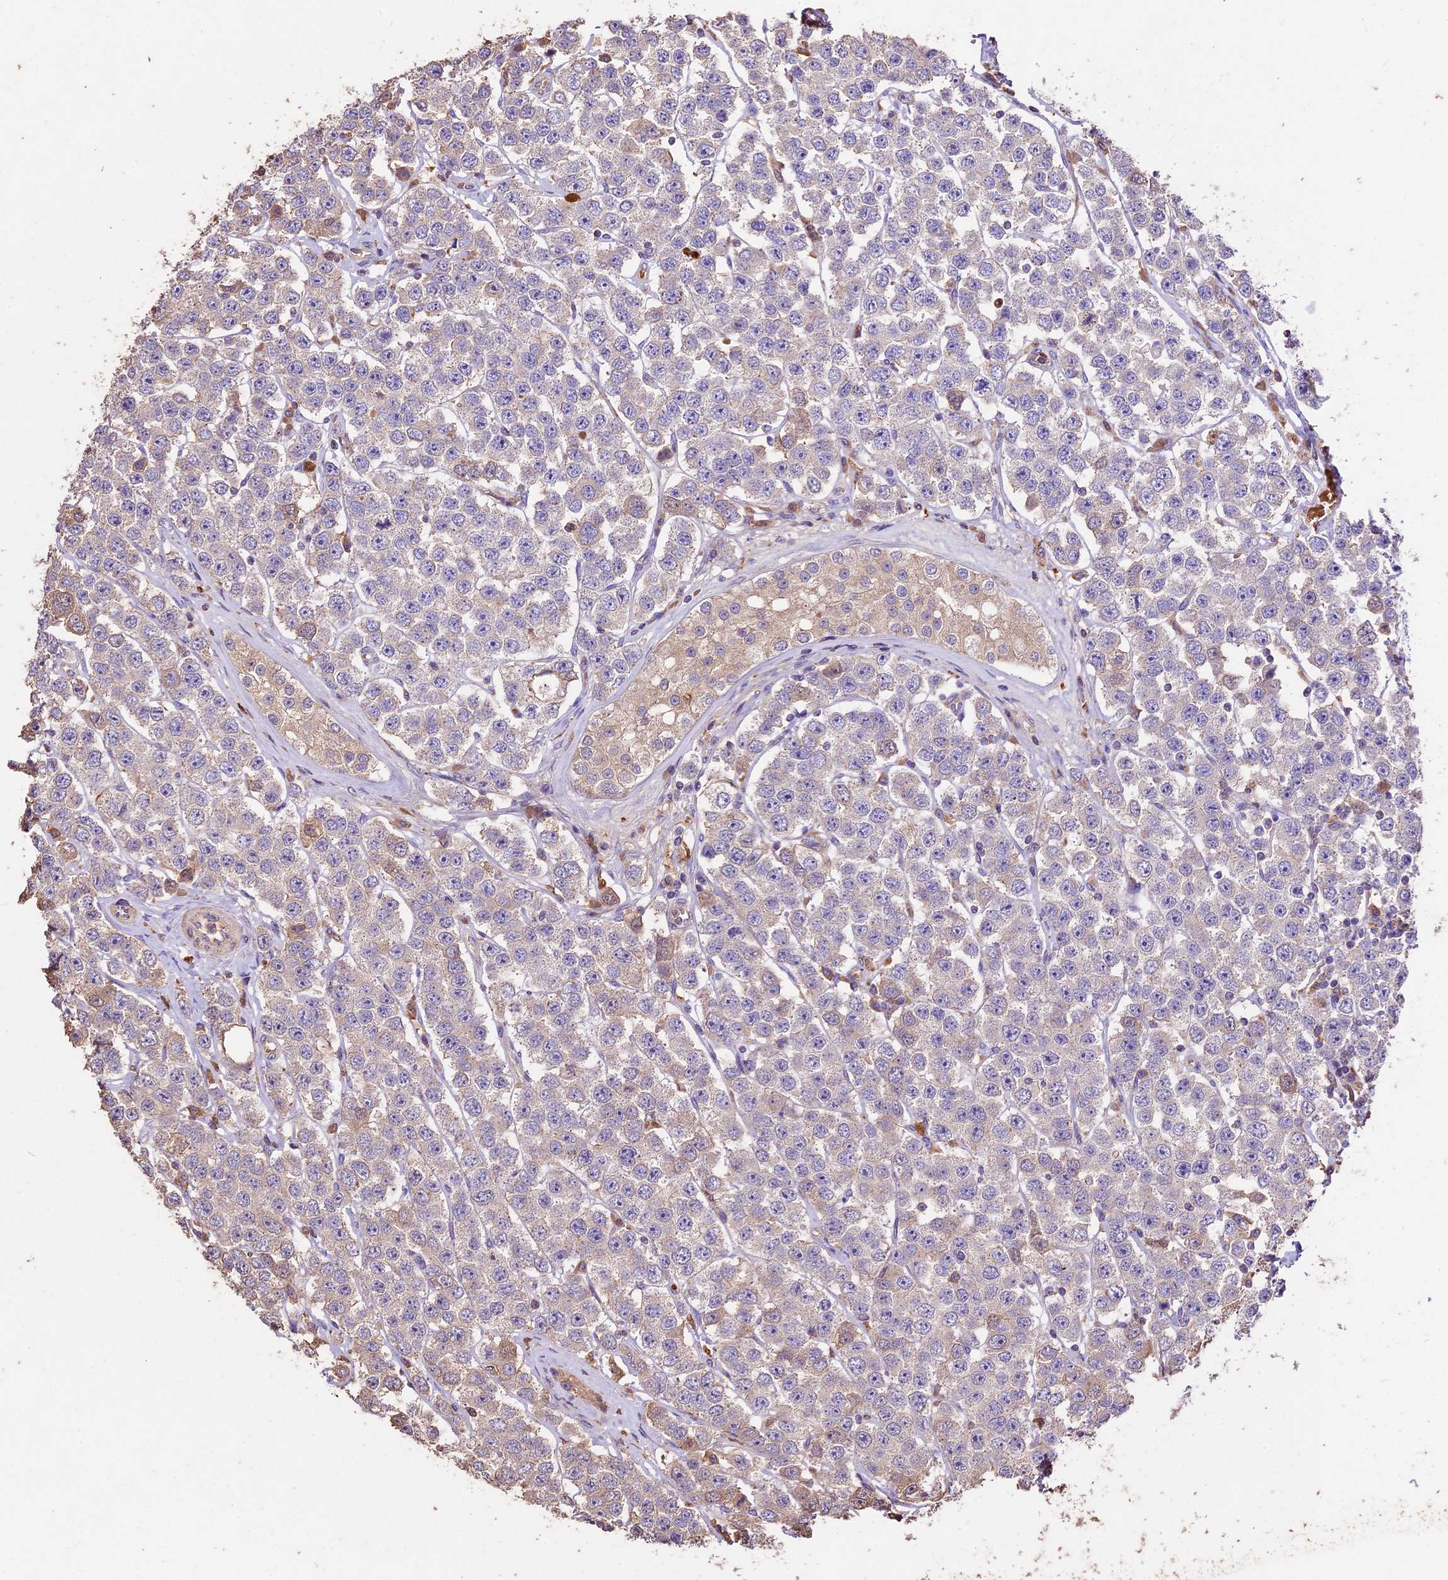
{"staining": {"intensity": "moderate", "quantity": "<25%", "location": "cytoplasmic/membranous"}, "tissue": "testis cancer", "cell_type": "Tumor cells", "image_type": "cancer", "snomed": [{"axis": "morphology", "description": "Seminoma, NOS"}, {"axis": "topography", "description": "Testis"}], "caption": "Brown immunohistochemical staining in human testis cancer (seminoma) demonstrates moderate cytoplasmic/membranous staining in about <25% of tumor cells. (brown staining indicates protein expression, while blue staining denotes nuclei).", "gene": "CRLF1", "patient": {"sex": "male", "age": 28}}